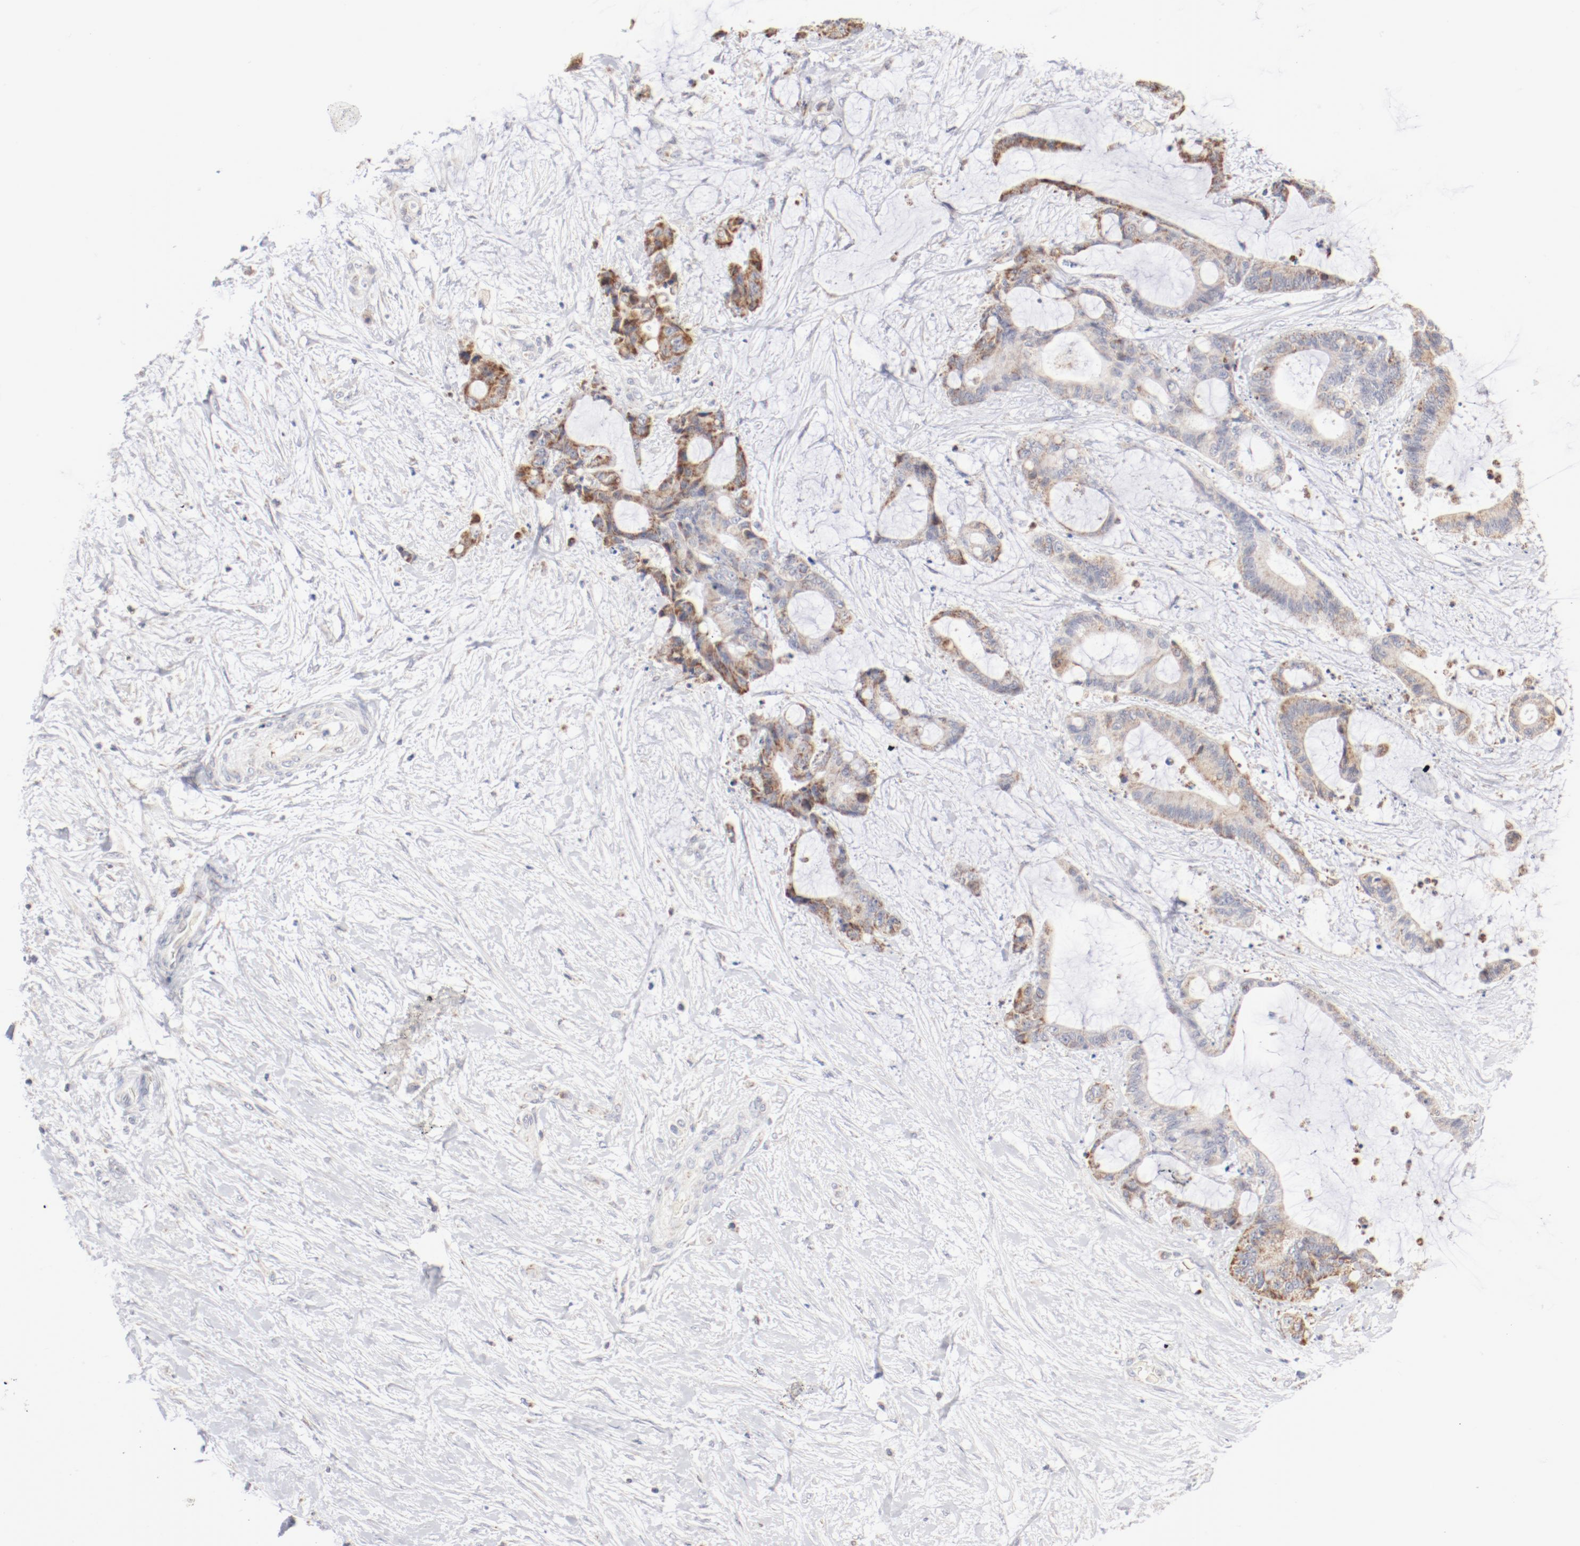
{"staining": {"intensity": "moderate", "quantity": ">75%", "location": "cytoplasmic/membranous"}, "tissue": "liver cancer", "cell_type": "Tumor cells", "image_type": "cancer", "snomed": [{"axis": "morphology", "description": "Cholangiocarcinoma"}, {"axis": "topography", "description": "Liver"}], "caption": "Protein staining displays moderate cytoplasmic/membranous positivity in approximately >75% of tumor cells in liver cholangiocarcinoma. (brown staining indicates protein expression, while blue staining denotes nuclei).", "gene": "MRPL58", "patient": {"sex": "female", "age": 73}}